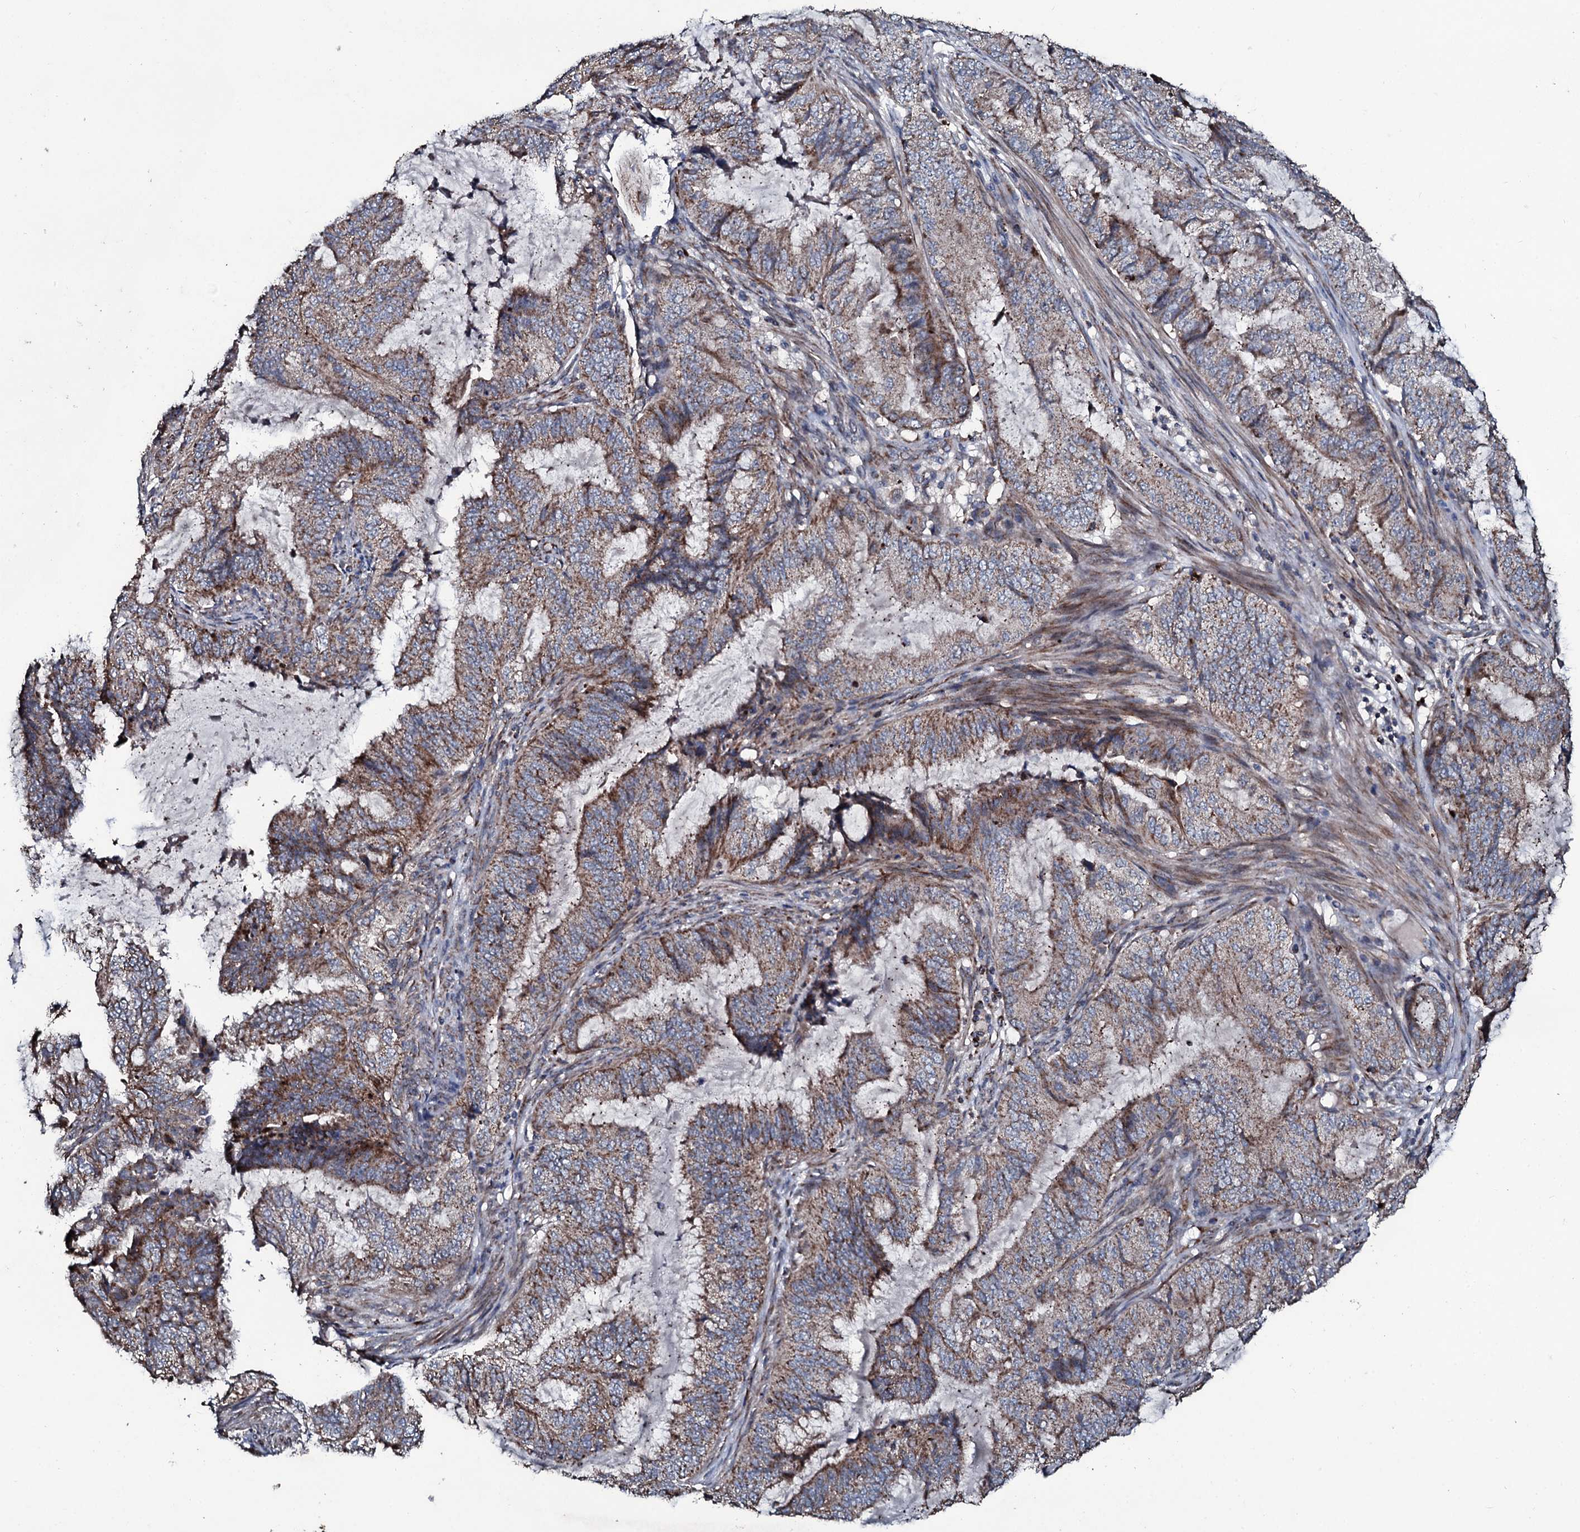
{"staining": {"intensity": "moderate", "quantity": ">75%", "location": "cytoplasmic/membranous"}, "tissue": "endometrial cancer", "cell_type": "Tumor cells", "image_type": "cancer", "snomed": [{"axis": "morphology", "description": "Adenocarcinoma, NOS"}, {"axis": "topography", "description": "Endometrium"}], "caption": "IHC of adenocarcinoma (endometrial) reveals medium levels of moderate cytoplasmic/membranous expression in approximately >75% of tumor cells.", "gene": "DYNC2I2", "patient": {"sex": "female", "age": 51}}